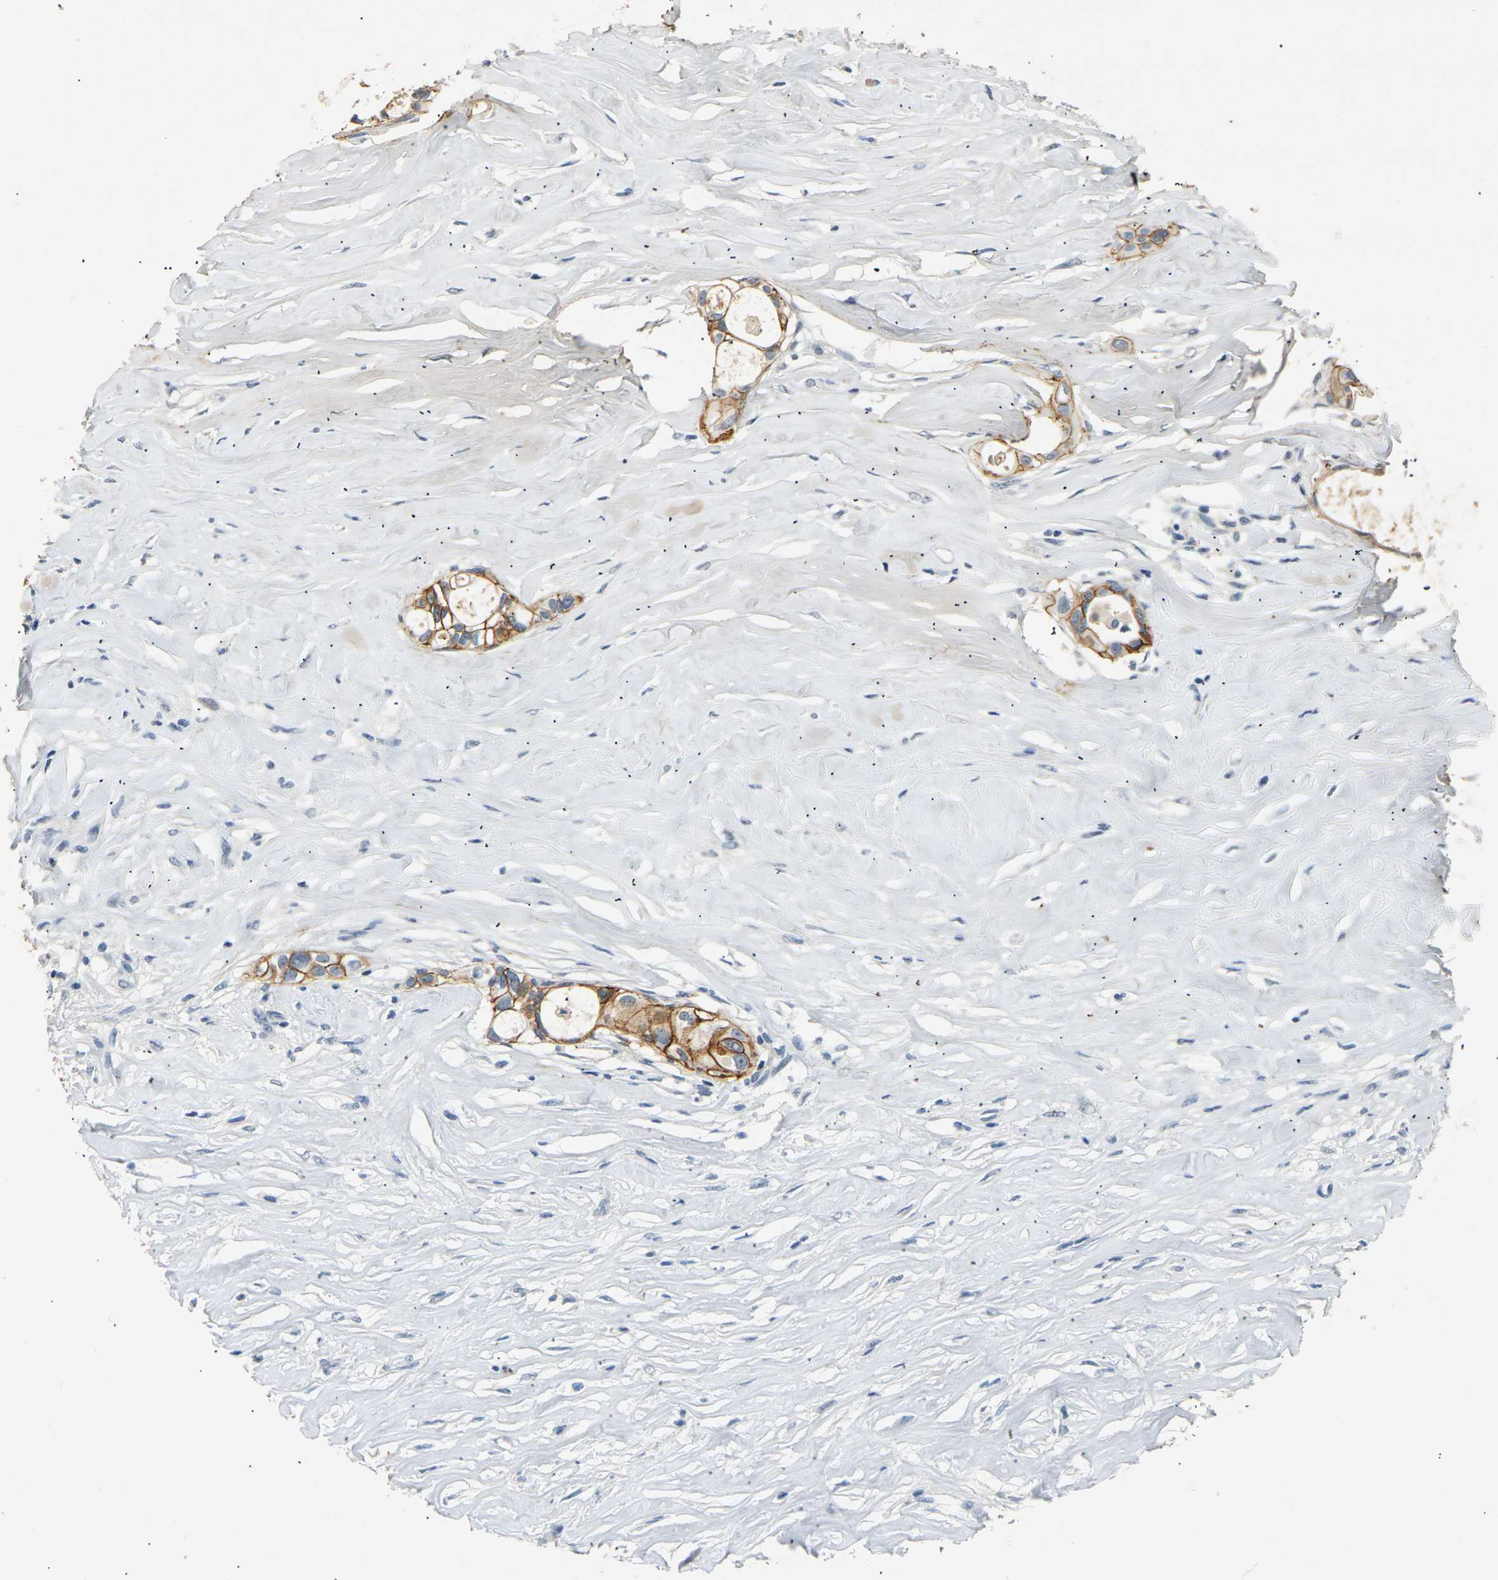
{"staining": {"intensity": "strong", "quantity": ">75%", "location": "cytoplasmic/membranous"}, "tissue": "liver cancer", "cell_type": "Tumor cells", "image_type": "cancer", "snomed": [{"axis": "morphology", "description": "Cholangiocarcinoma"}, {"axis": "topography", "description": "Liver"}], "caption": "Immunohistochemical staining of liver cholangiocarcinoma displays strong cytoplasmic/membranous protein positivity in approximately >75% of tumor cells.", "gene": "CLDN7", "patient": {"sex": "female", "age": 67}}